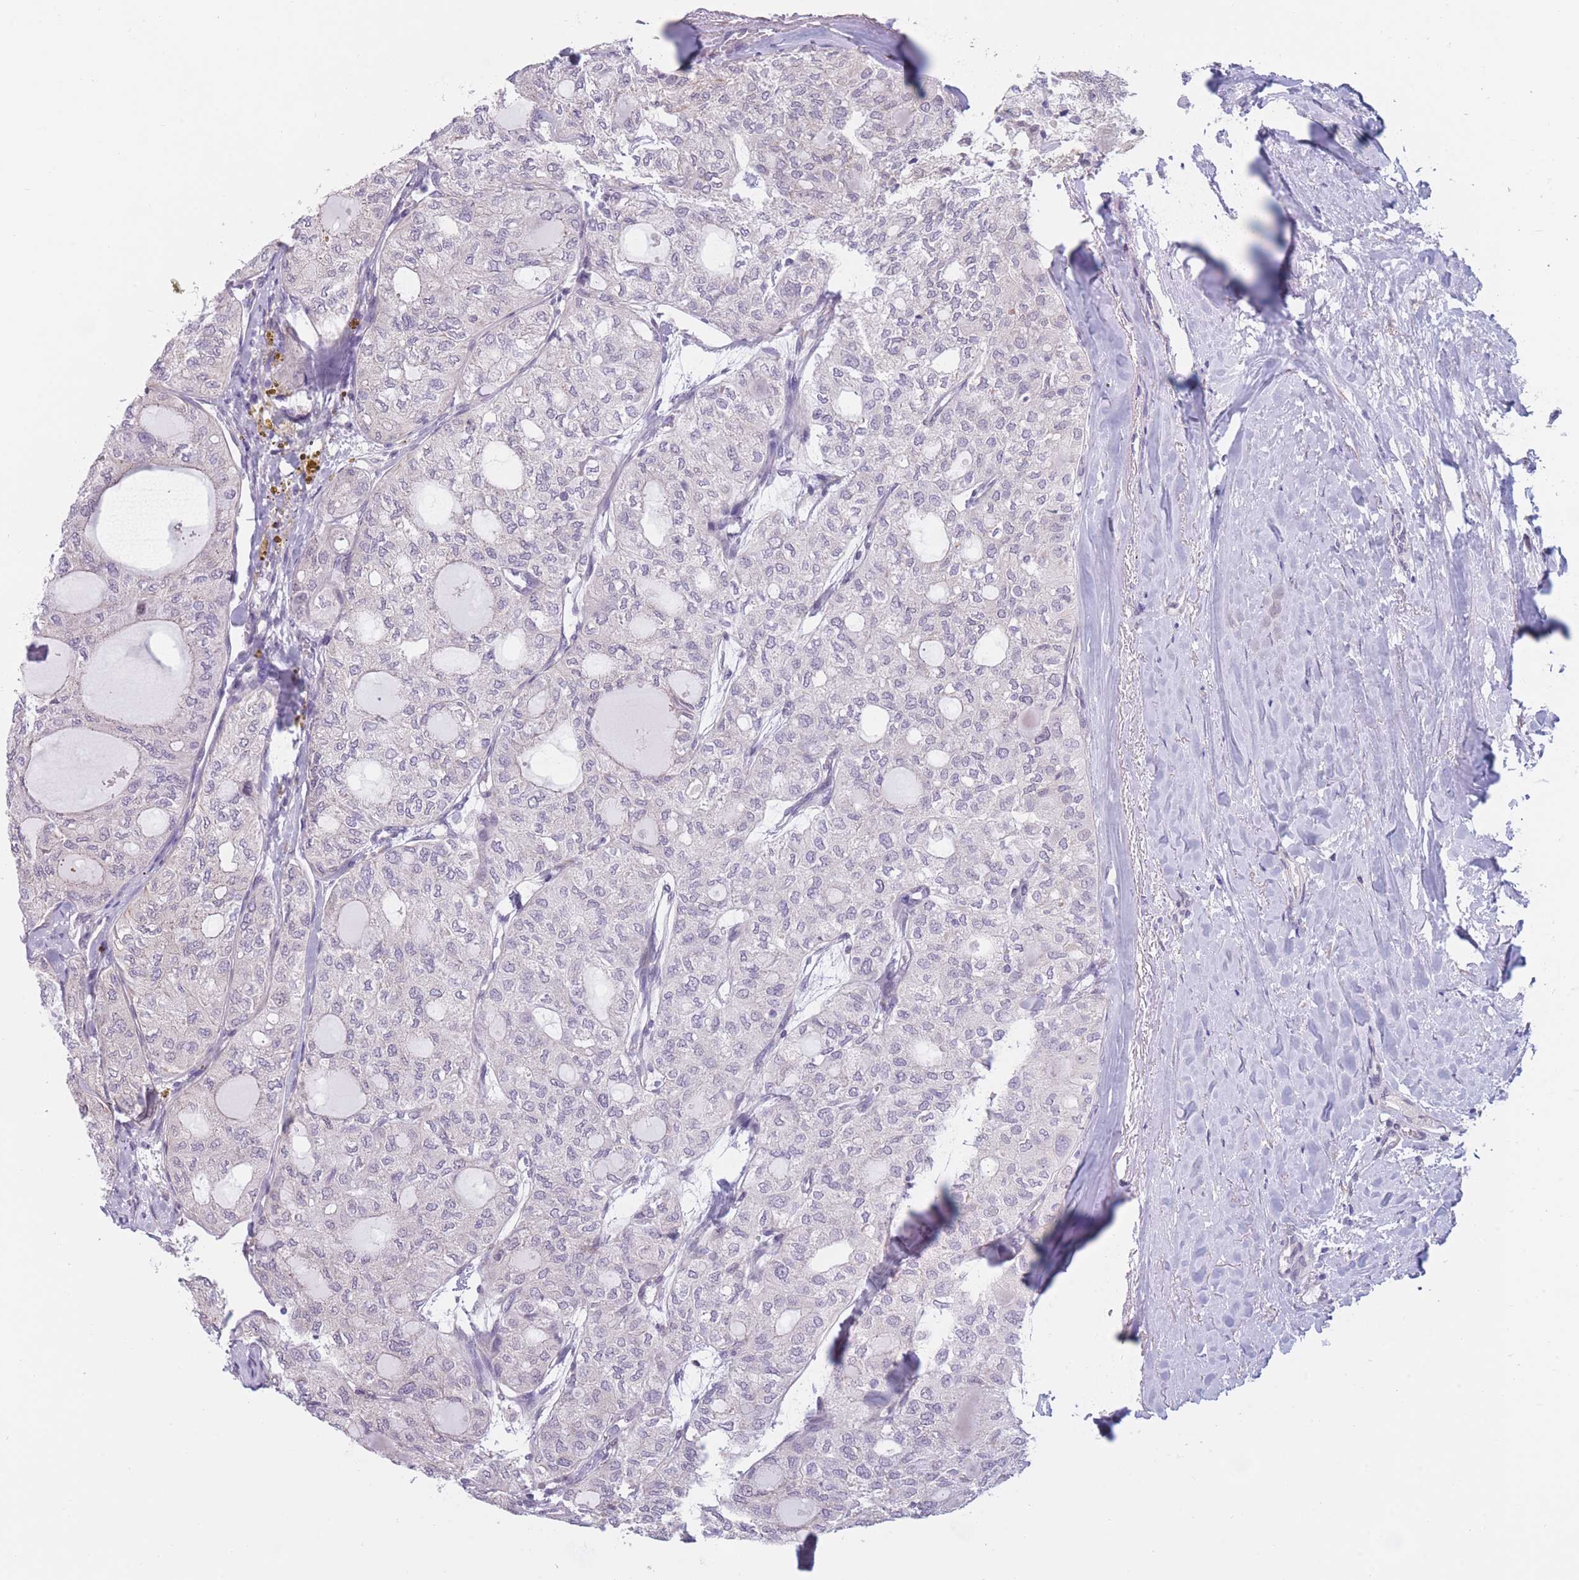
{"staining": {"intensity": "negative", "quantity": "none", "location": "none"}, "tissue": "thyroid cancer", "cell_type": "Tumor cells", "image_type": "cancer", "snomed": [{"axis": "morphology", "description": "Follicular adenoma carcinoma, NOS"}, {"axis": "topography", "description": "Thyroid gland"}], "caption": "This is an immunohistochemistry image of human follicular adenoma carcinoma (thyroid). There is no positivity in tumor cells.", "gene": "COL27A1", "patient": {"sex": "male", "age": 75}}